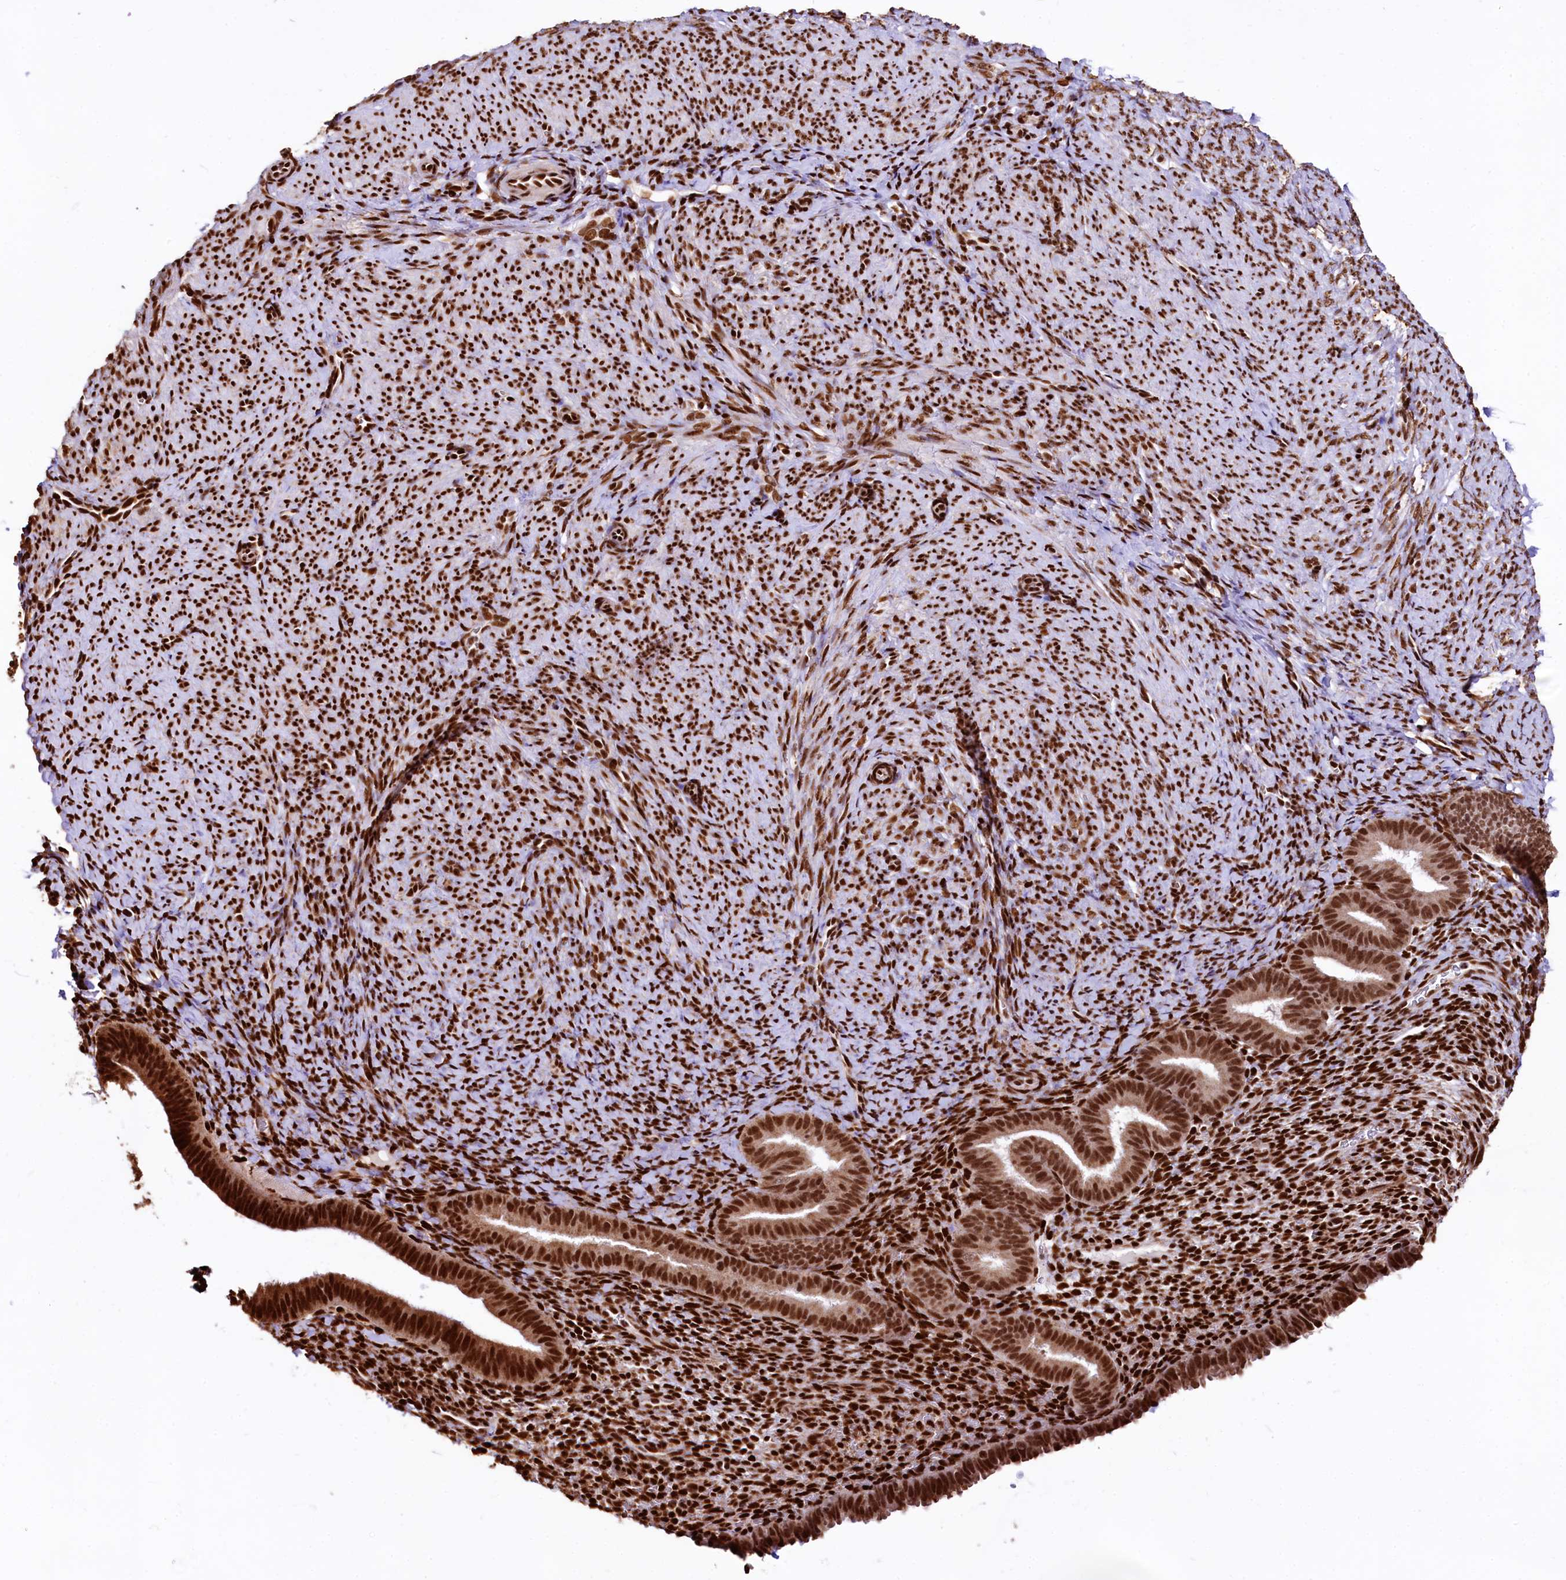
{"staining": {"intensity": "strong", "quantity": ">75%", "location": "nuclear"}, "tissue": "endometrium", "cell_type": "Cells in endometrial stroma", "image_type": "normal", "snomed": [{"axis": "morphology", "description": "Normal tissue, NOS"}, {"axis": "topography", "description": "Endometrium"}], "caption": "Unremarkable endometrium demonstrates strong nuclear positivity in approximately >75% of cells in endometrial stroma.", "gene": "PDS5B", "patient": {"sex": "female", "age": 65}}